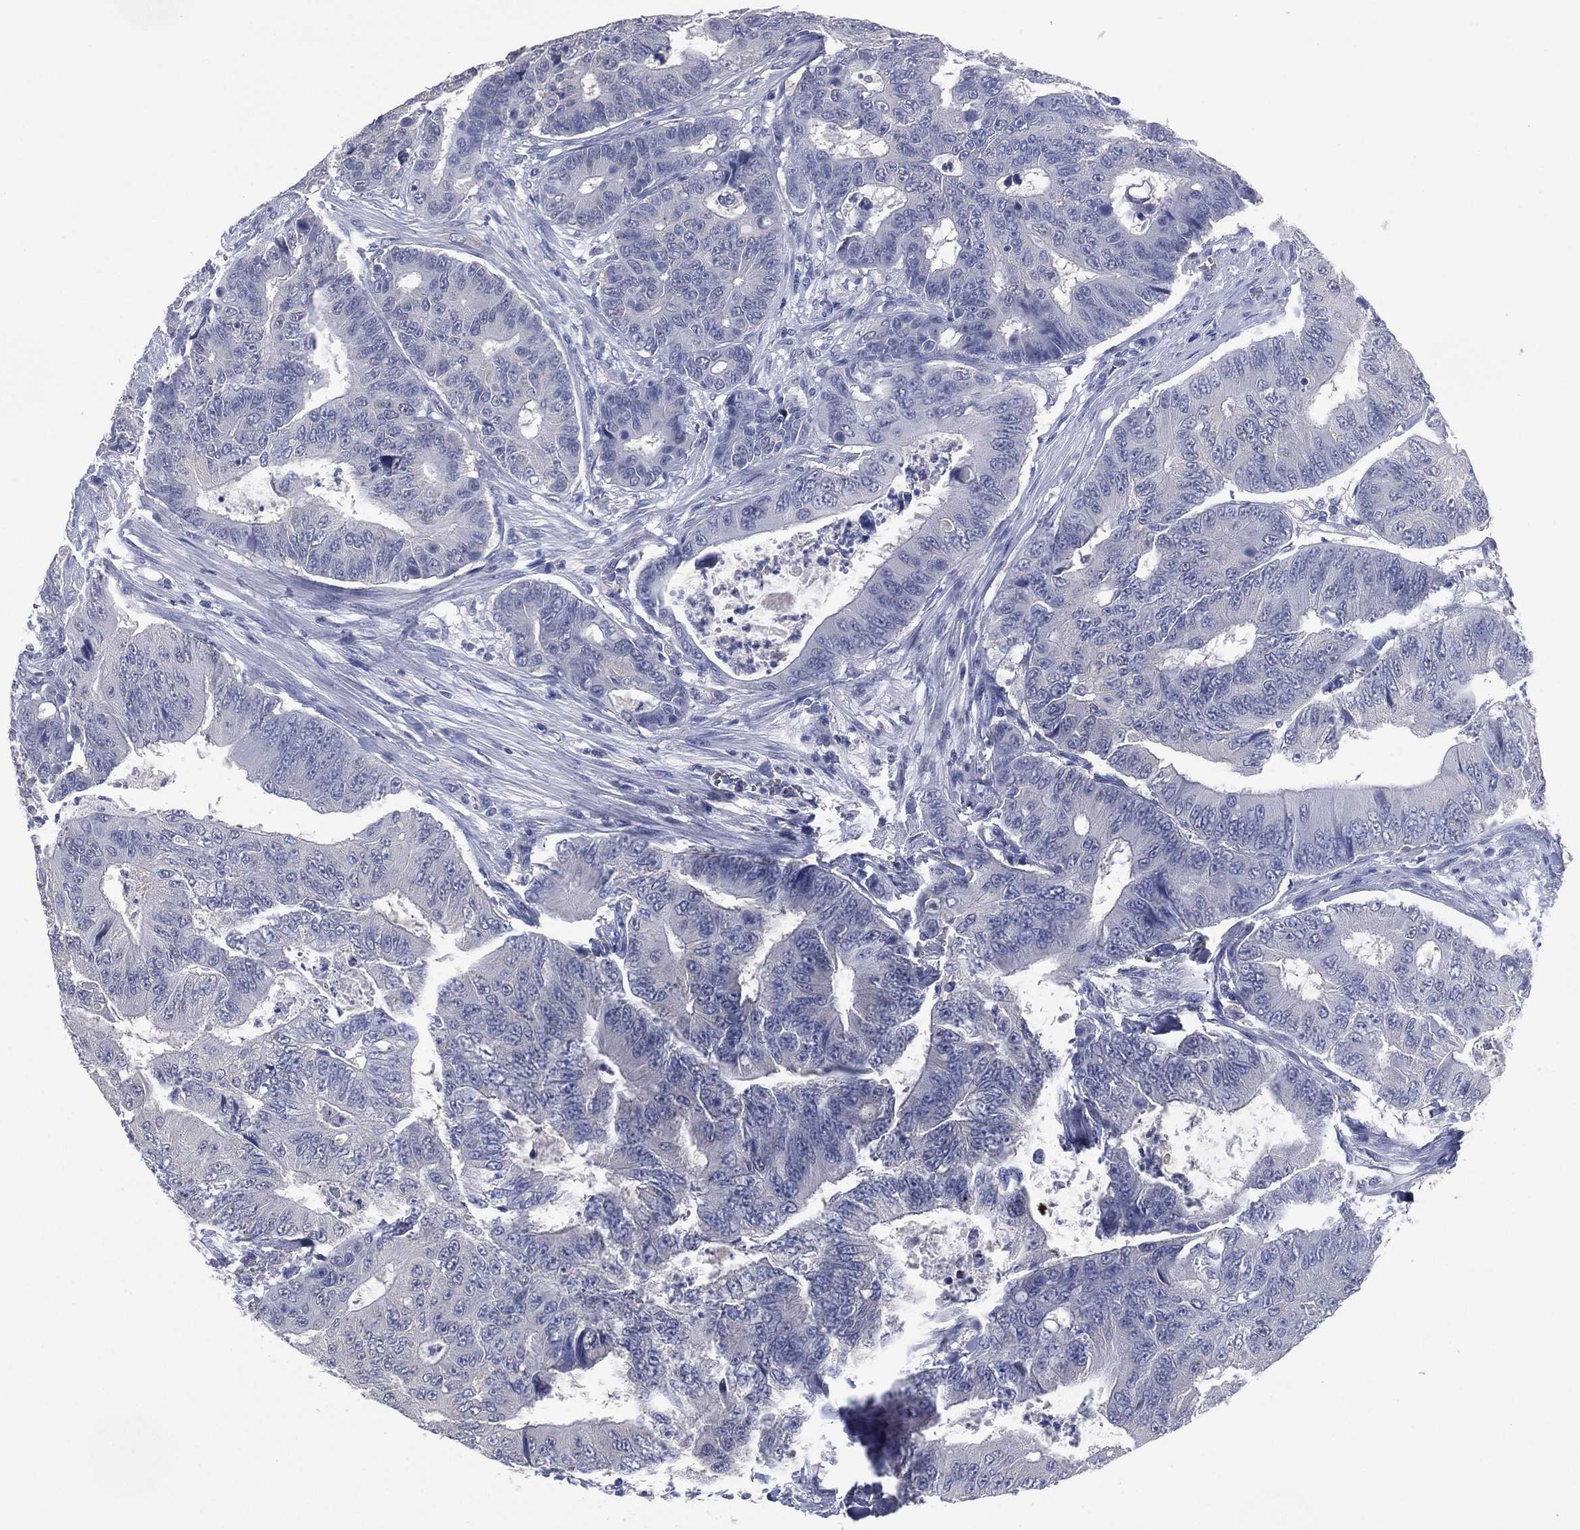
{"staining": {"intensity": "negative", "quantity": "none", "location": "none"}, "tissue": "colorectal cancer", "cell_type": "Tumor cells", "image_type": "cancer", "snomed": [{"axis": "morphology", "description": "Adenocarcinoma, NOS"}, {"axis": "topography", "description": "Colon"}], "caption": "The micrograph shows no significant positivity in tumor cells of colorectal cancer.", "gene": "FSCN2", "patient": {"sex": "female", "age": 48}}